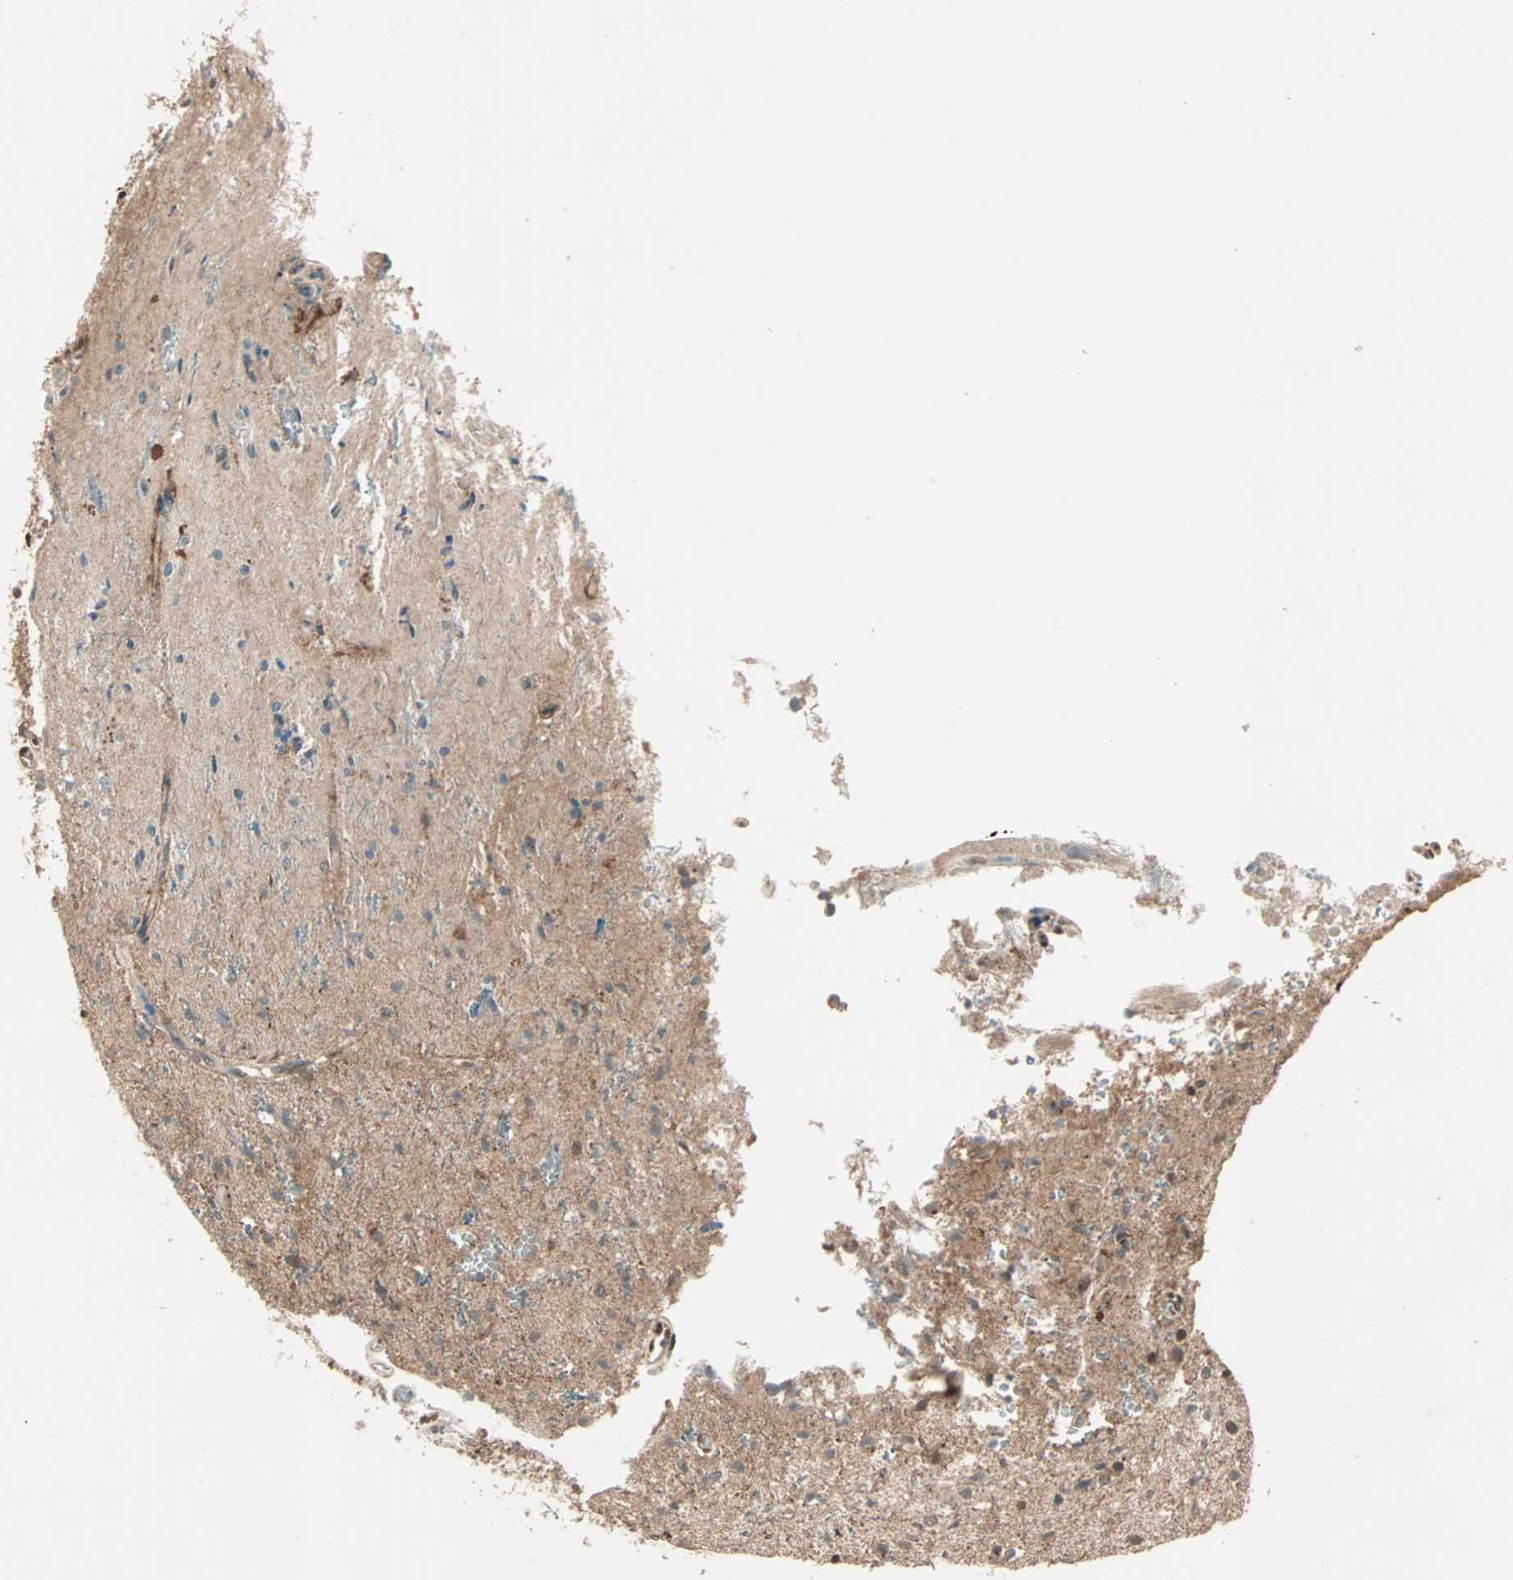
{"staining": {"intensity": "moderate", "quantity": "<25%", "location": "nuclear"}, "tissue": "glioma", "cell_type": "Tumor cells", "image_type": "cancer", "snomed": [{"axis": "morphology", "description": "Glioma, malignant, High grade"}, {"axis": "topography", "description": "Brain"}], "caption": "Human malignant glioma (high-grade) stained for a protein (brown) displays moderate nuclear positive positivity in about <25% of tumor cells.", "gene": "ZNF701", "patient": {"sex": "male", "age": 47}}